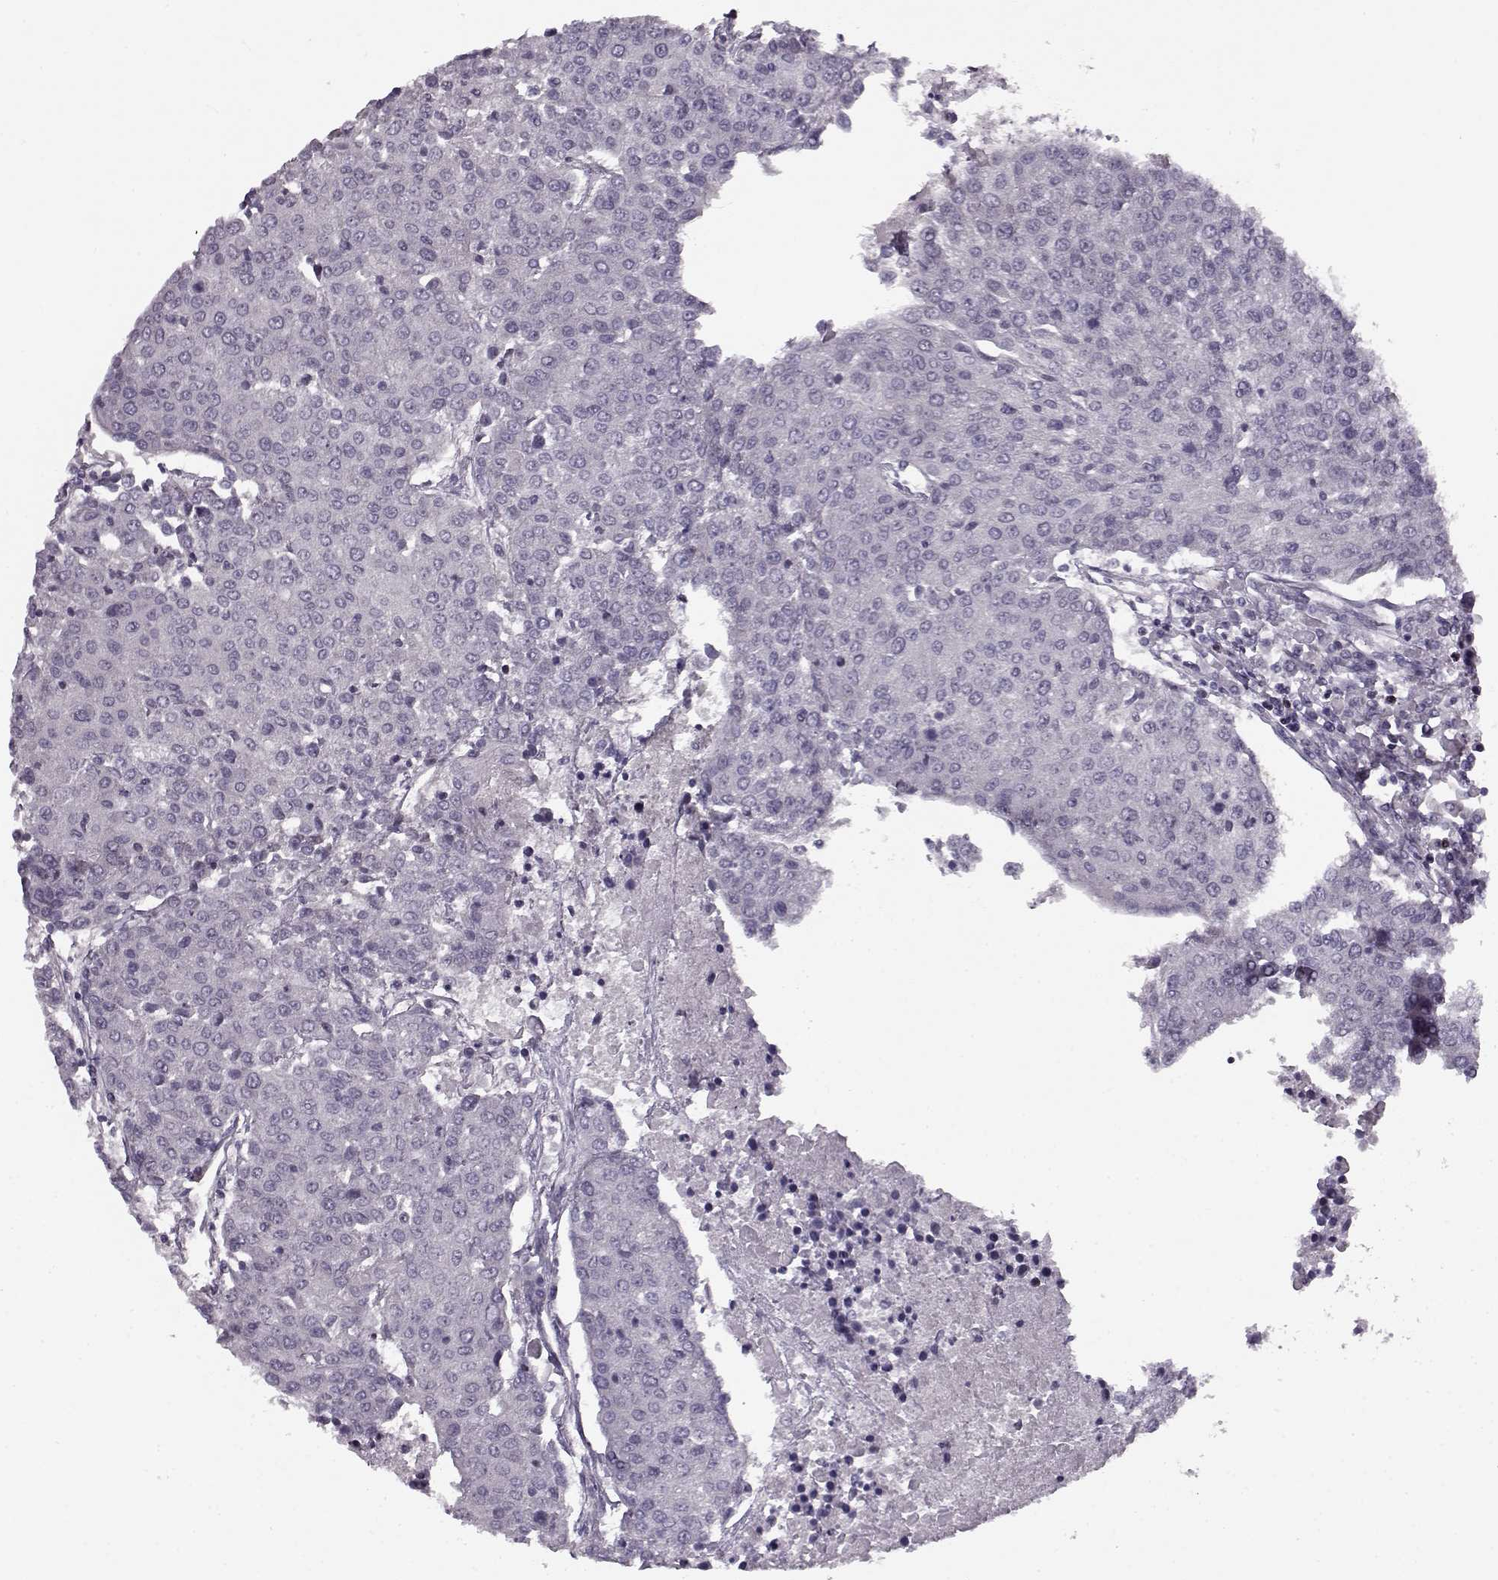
{"staining": {"intensity": "negative", "quantity": "none", "location": "none"}, "tissue": "urothelial cancer", "cell_type": "Tumor cells", "image_type": "cancer", "snomed": [{"axis": "morphology", "description": "Urothelial carcinoma, High grade"}, {"axis": "topography", "description": "Urinary bladder"}], "caption": "DAB immunohistochemical staining of urothelial carcinoma (high-grade) demonstrates no significant staining in tumor cells.", "gene": "RP1L1", "patient": {"sex": "female", "age": 85}}